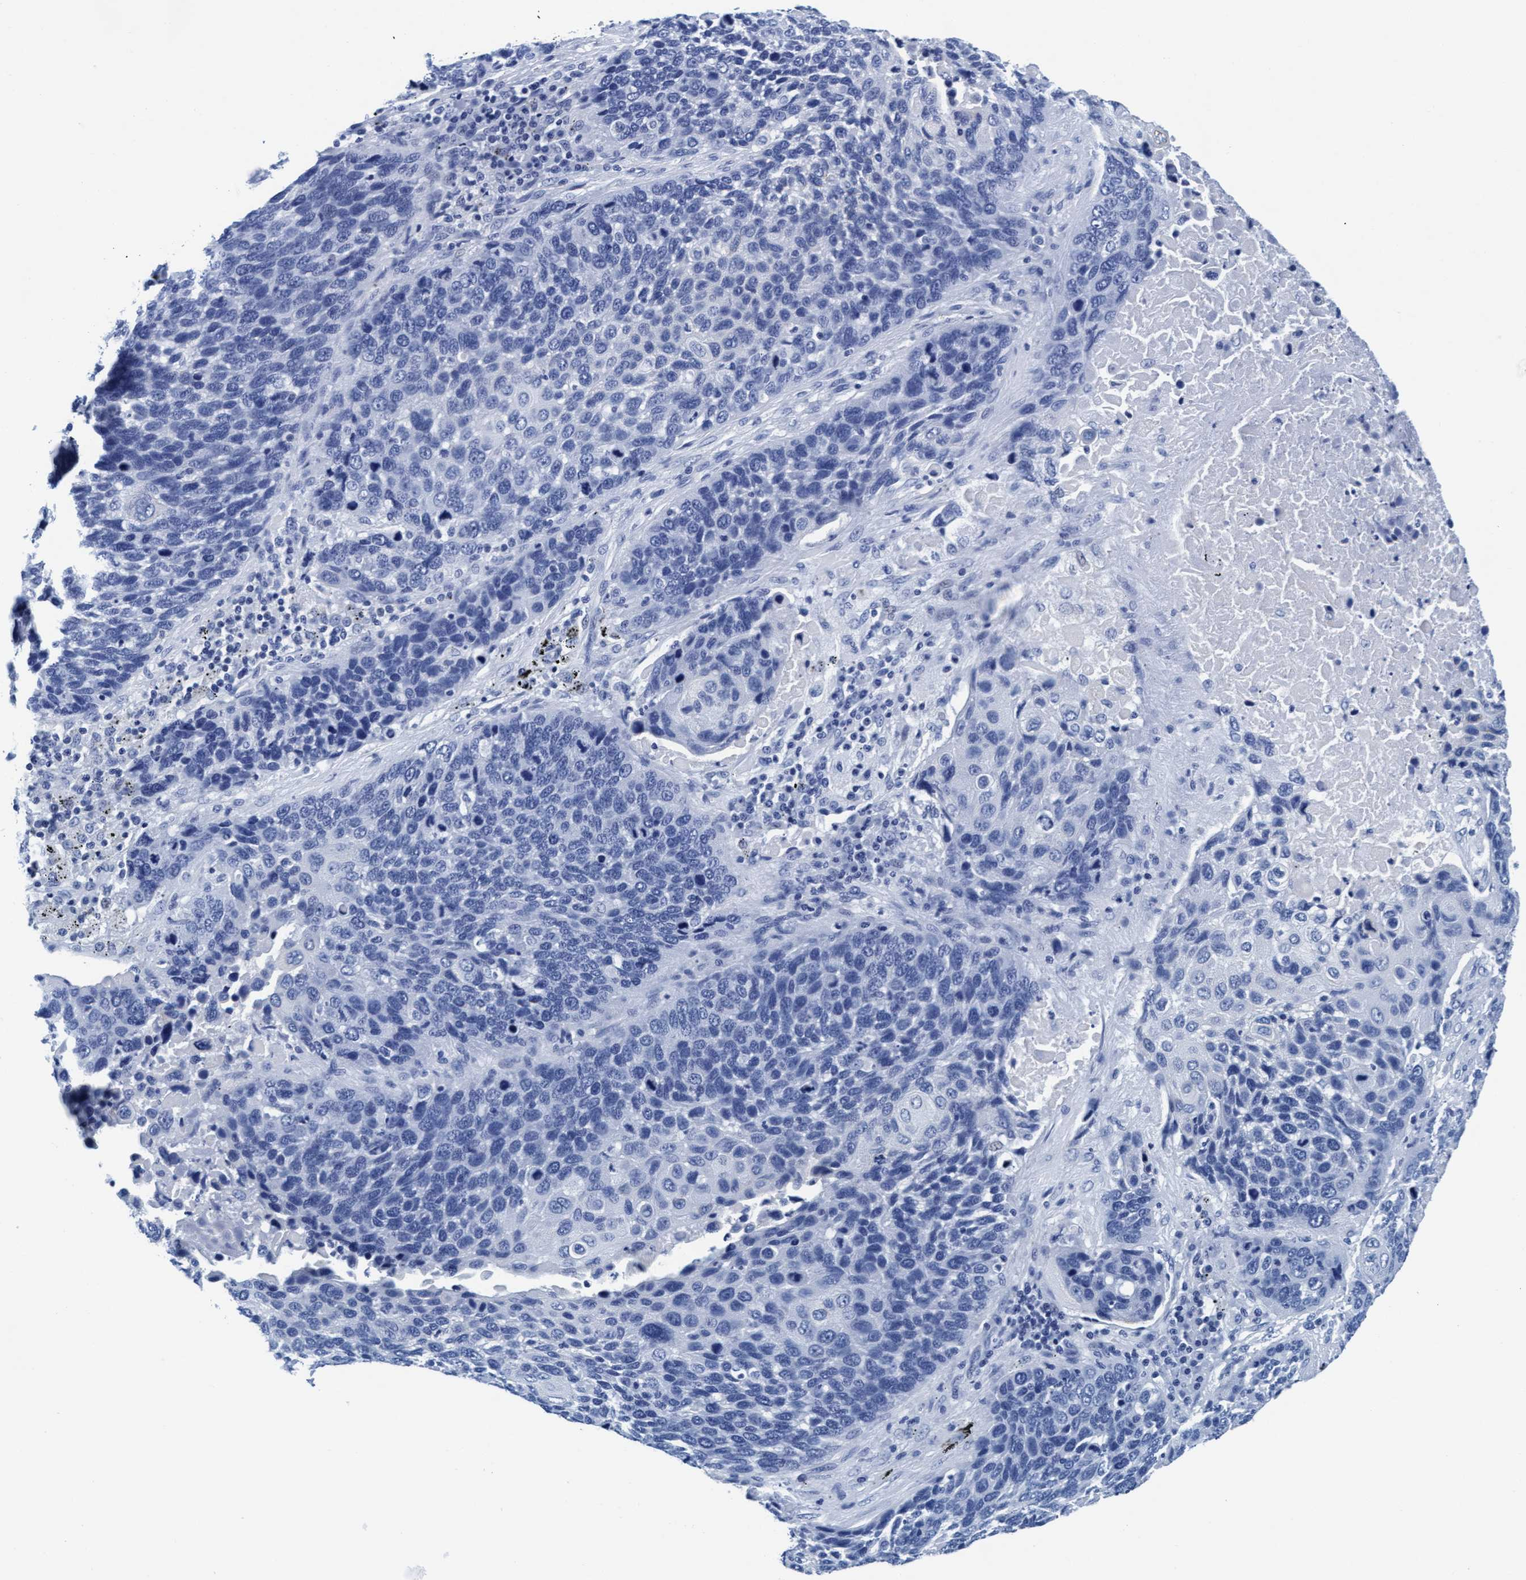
{"staining": {"intensity": "negative", "quantity": "none", "location": "none"}, "tissue": "lung cancer", "cell_type": "Tumor cells", "image_type": "cancer", "snomed": [{"axis": "morphology", "description": "Squamous cell carcinoma, NOS"}, {"axis": "topography", "description": "Lung"}], "caption": "The micrograph exhibits no staining of tumor cells in lung cancer (squamous cell carcinoma).", "gene": "ARSG", "patient": {"sex": "male", "age": 66}}